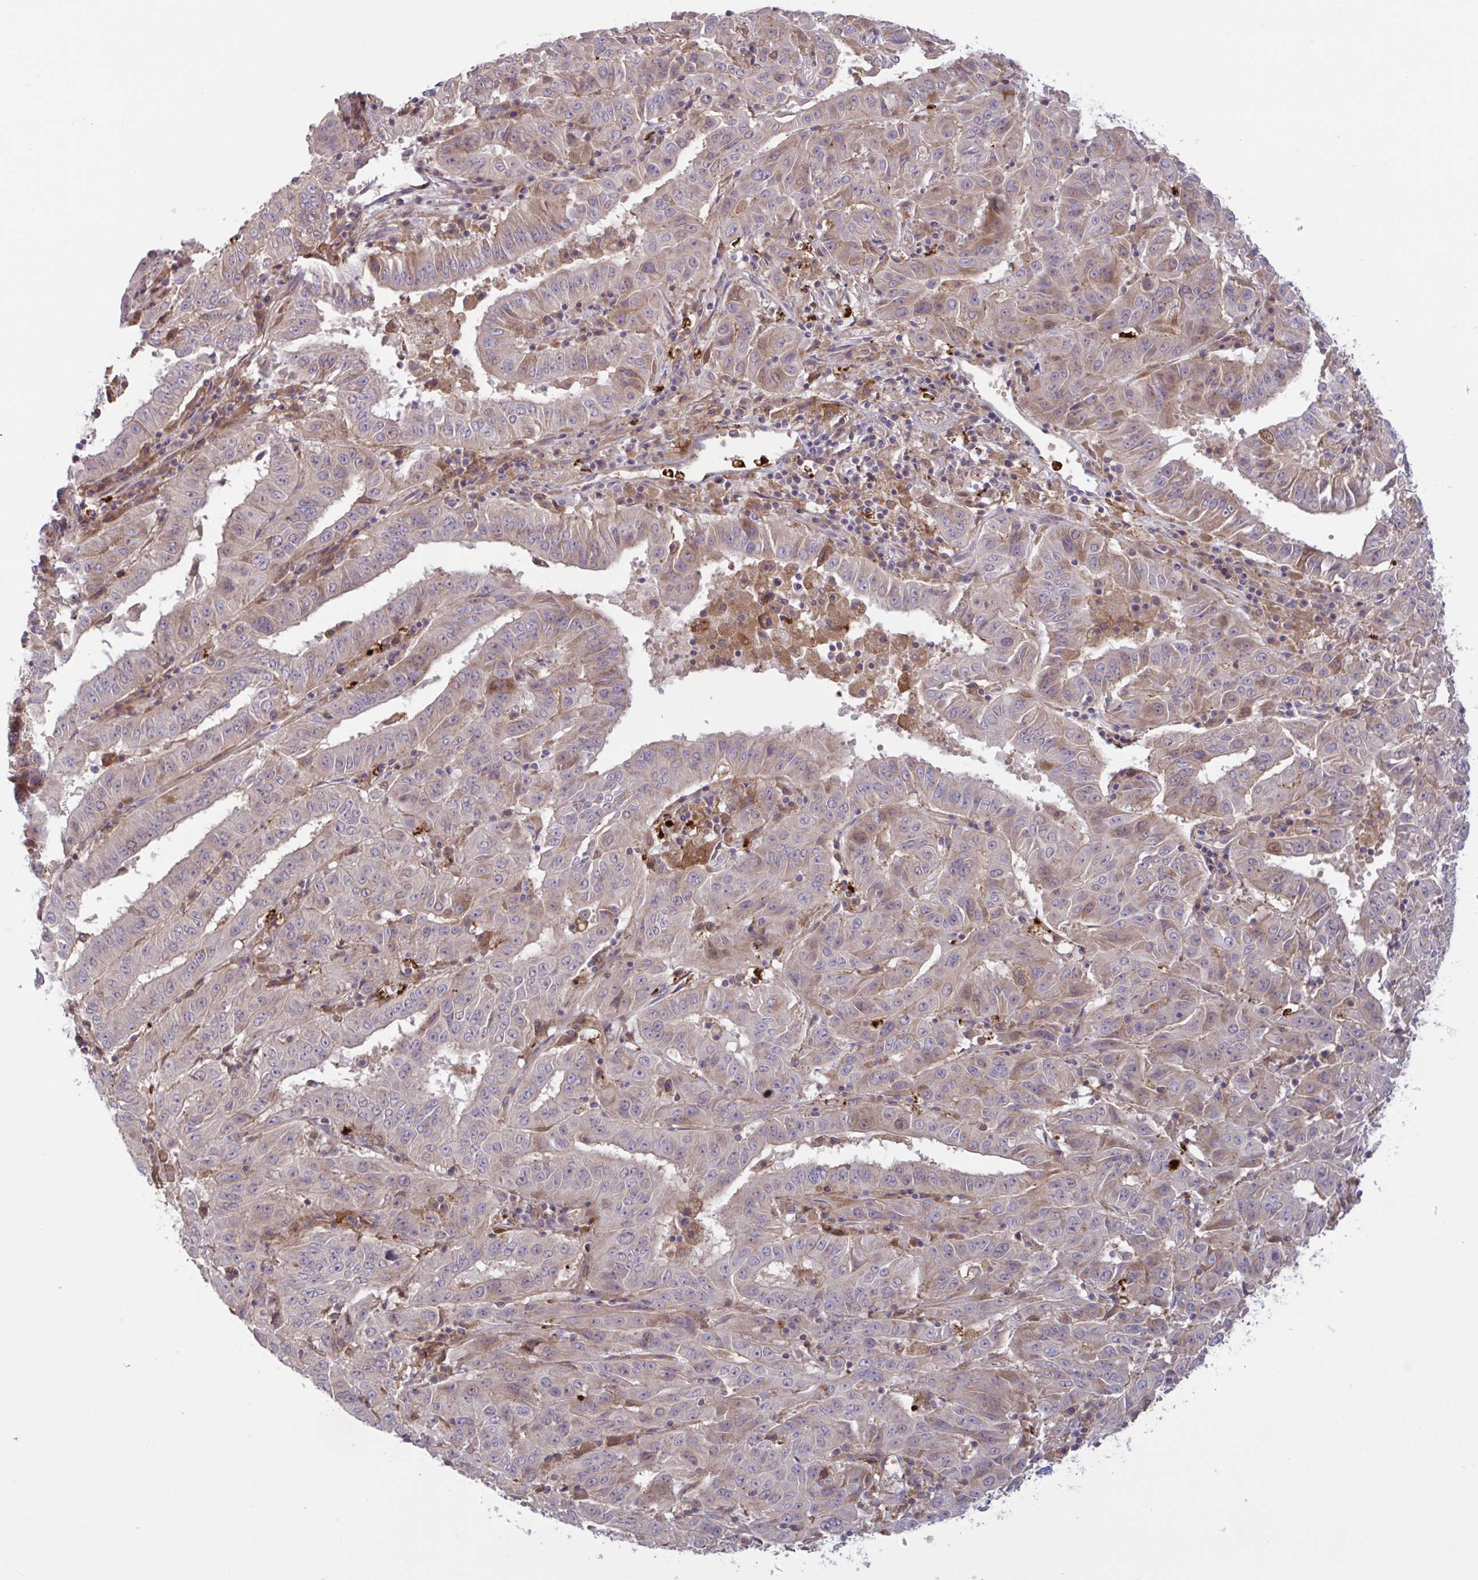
{"staining": {"intensity": "weak", "quantity": "25%-75%", "location": "cytoplasmic/membranous"}, "tissue": "pancreatic cancer", "cell_type": "Tumor cells", "image_type": "cancer", "snomed": [{"axis": "morphology", "description": "Adenocarcinoma, NOS"}, {"axis": "topography", "description": "Pancreas"}], "caption": "Weak cytoplasmic/membranous positivity is identified in about 25%-75% of tumor cells in pancreatic adenocarcinoma.", "gene": "IL1R1", "patient": {"sex": "male", "age": 63}}